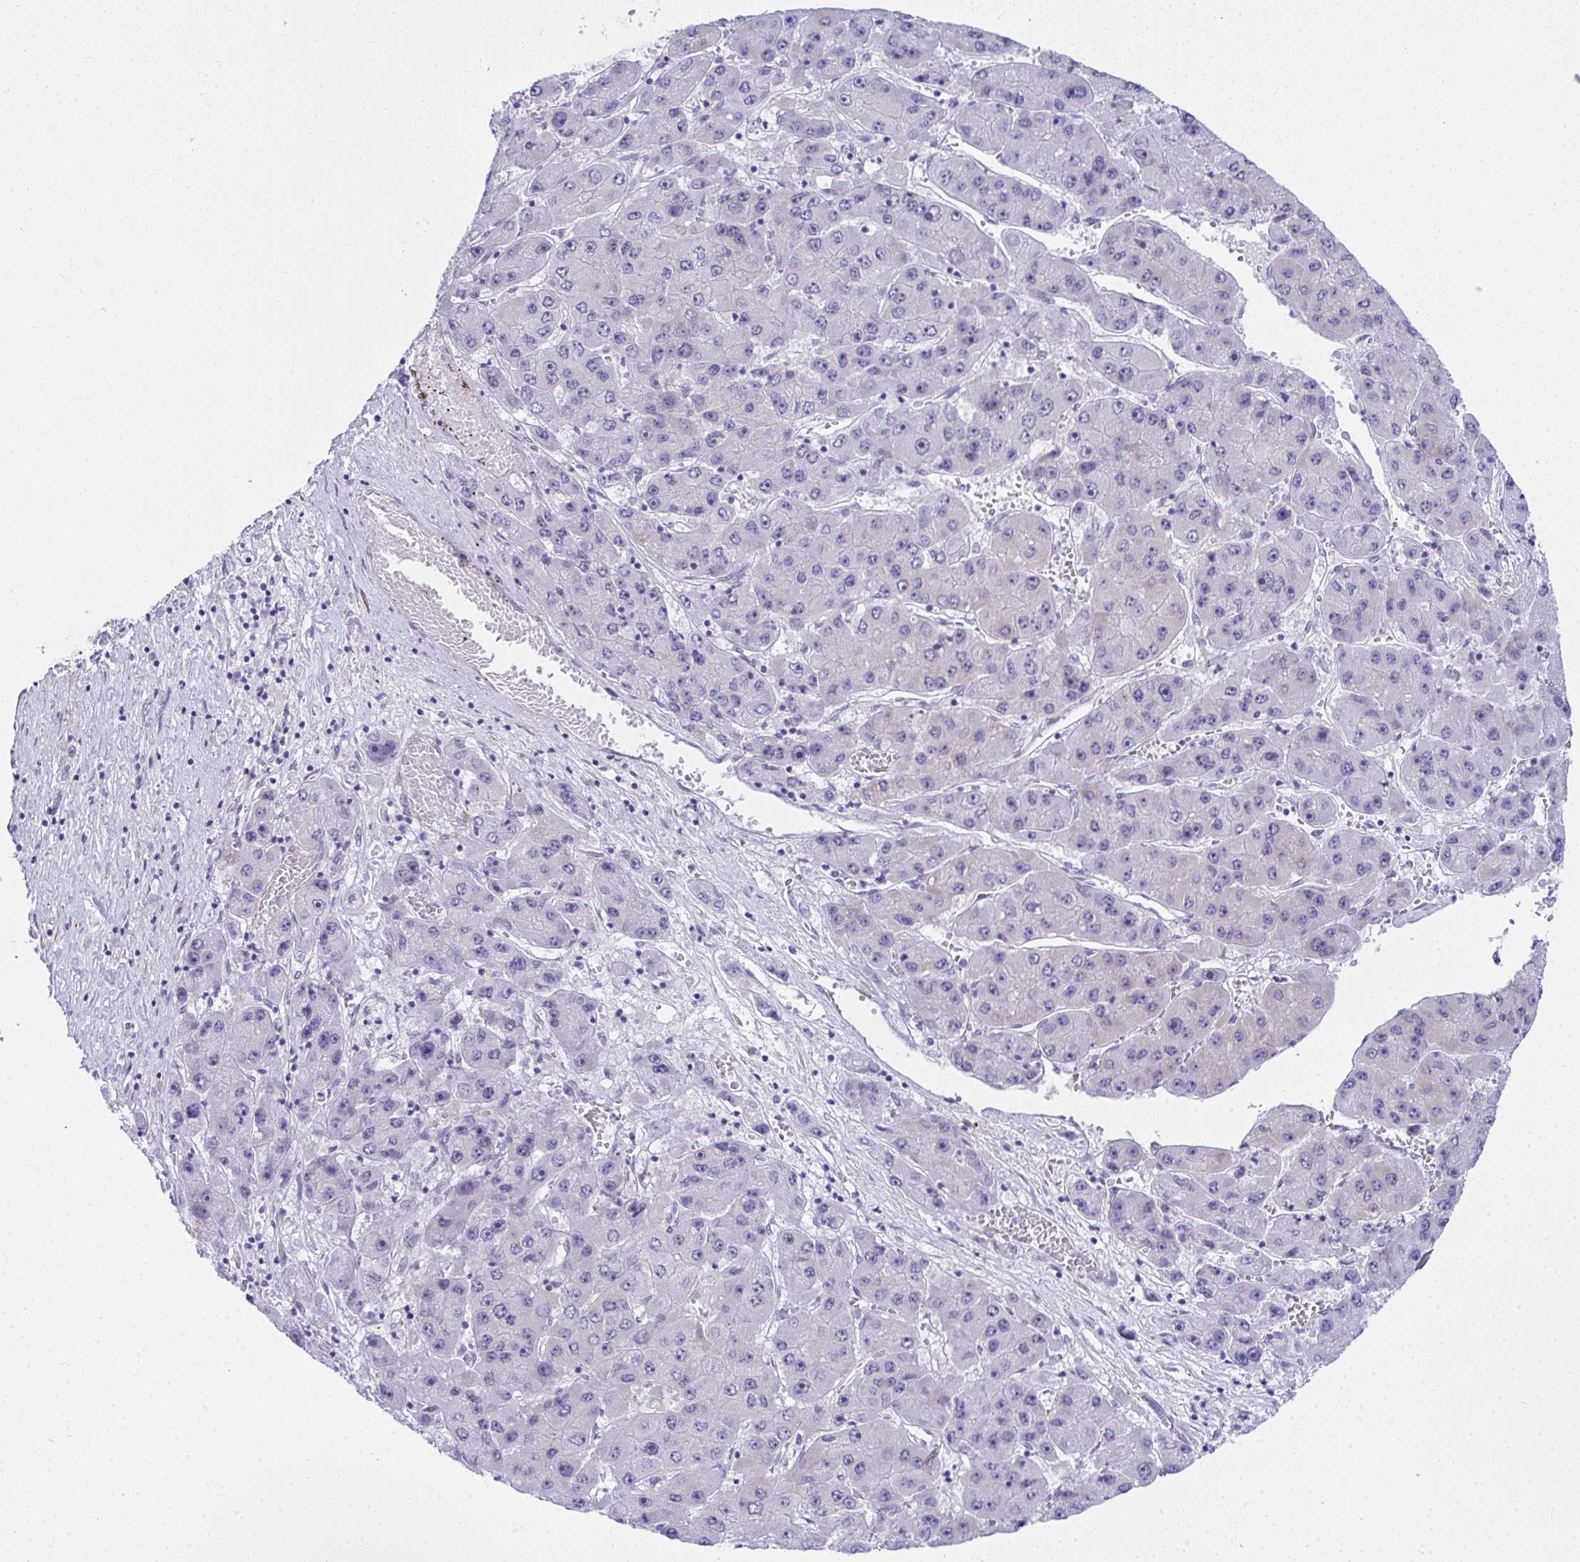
{"staining": {"intensity": "negative", "quantity": "none", "location": "none"}, "tissue": "liver cancer", "cell_type": "Tumor cells", "image_type": "cancer", "snomed": [{"axis": "morphology", "description": "Carcinoma, Hepatocellular, NOS"}, {"axis": "topography", "description": "Liver"}], "caption": "This is an IHC photomicrograph of liver cancer (hepatocellular carcinoma). There is no staining in tumor cells.", "gene": "PUS7L", "patient": {"sex": "female", "age": 61}}